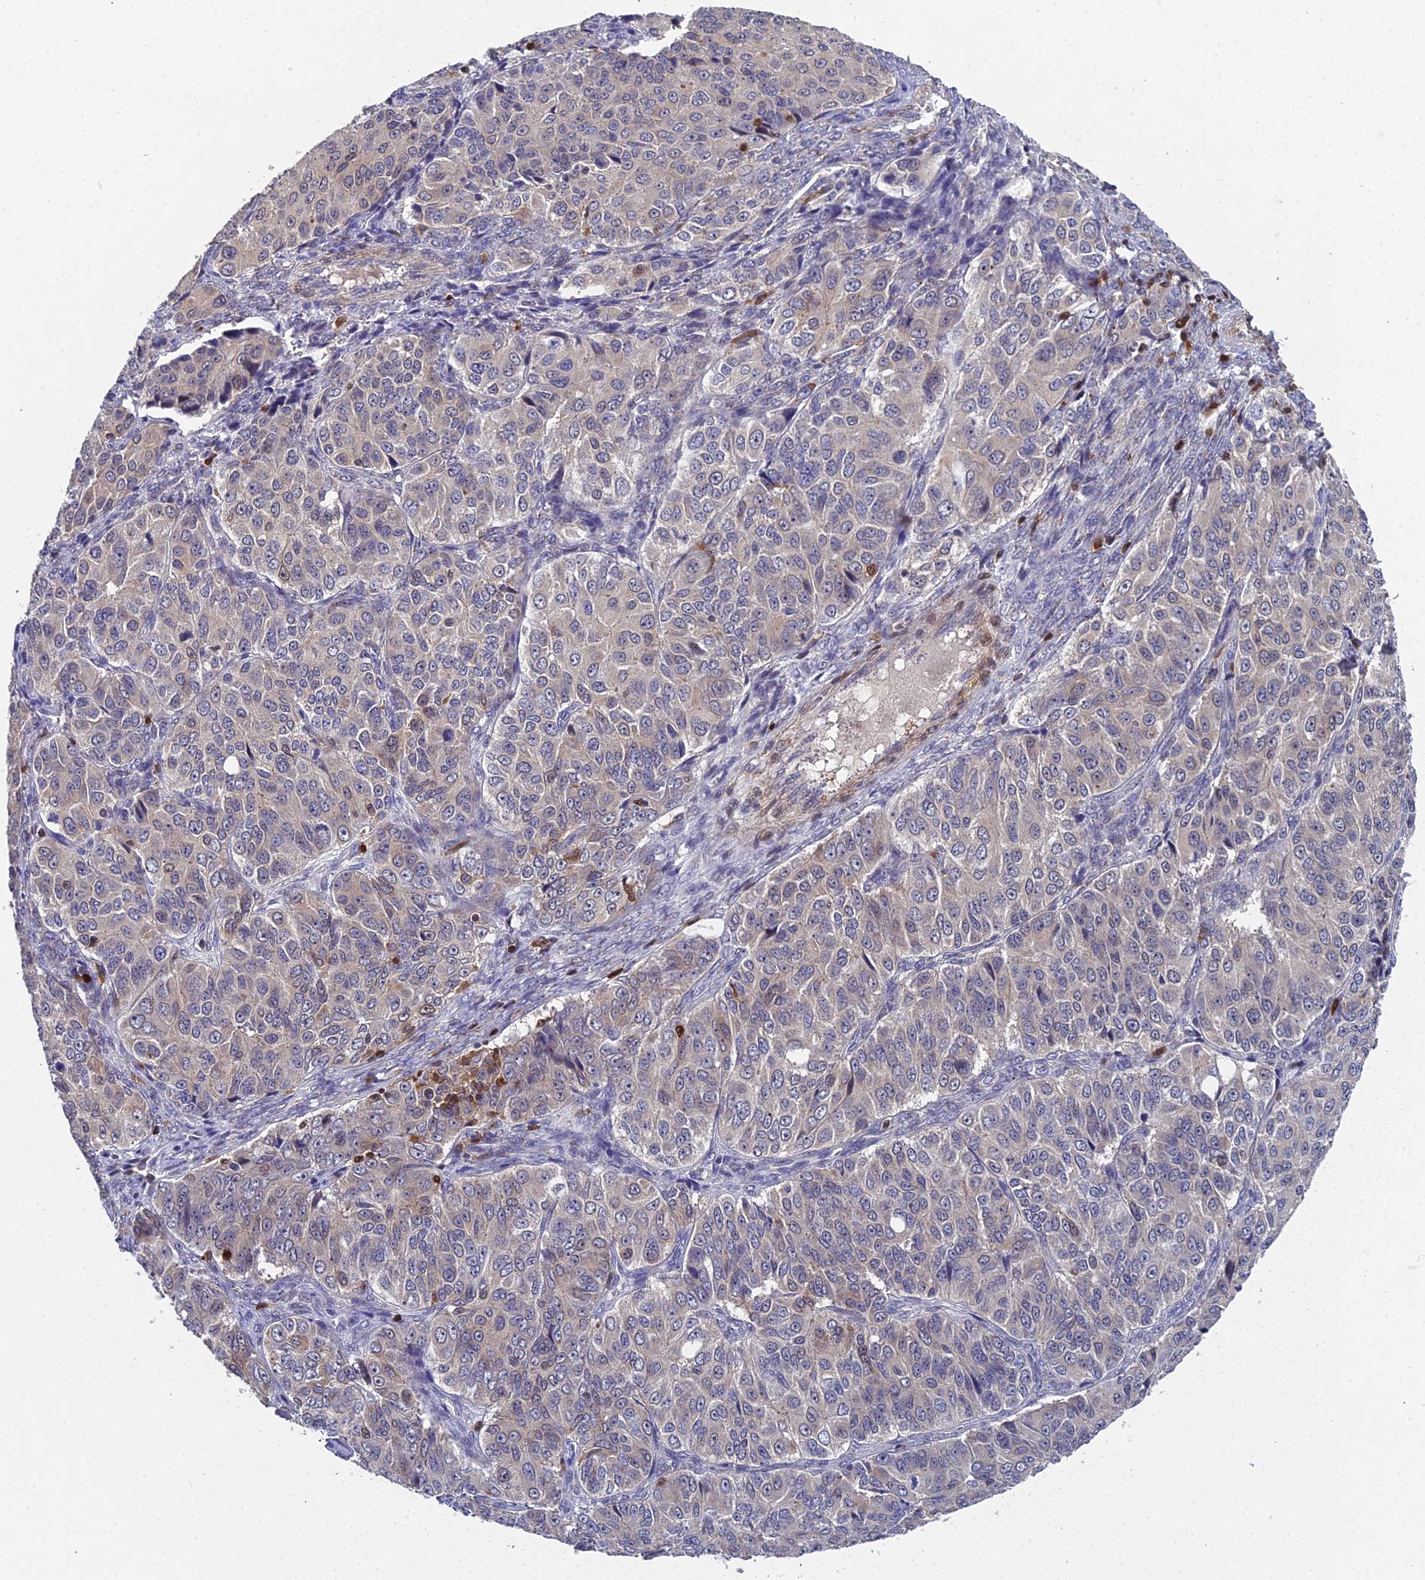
{"staining": {"intensity": "negative", "quantity": "none", "location": "none"}, "tissue": "ovarian cancer", "cell_type": "Tumor cells", "image_type": "cancer", "snomed": [{"axis": "morphology", "description": "Carcinoma, endometroid"}, {"axis": "topography", "description": "Ovary"}], "caption": "IHC histopathology image of ovarian endometroid carcinoma stained for a protein (brown), which displays no staining in tumor cells.", "gene": "GALK2", "patient": {"sex": "female", "age": 51}}